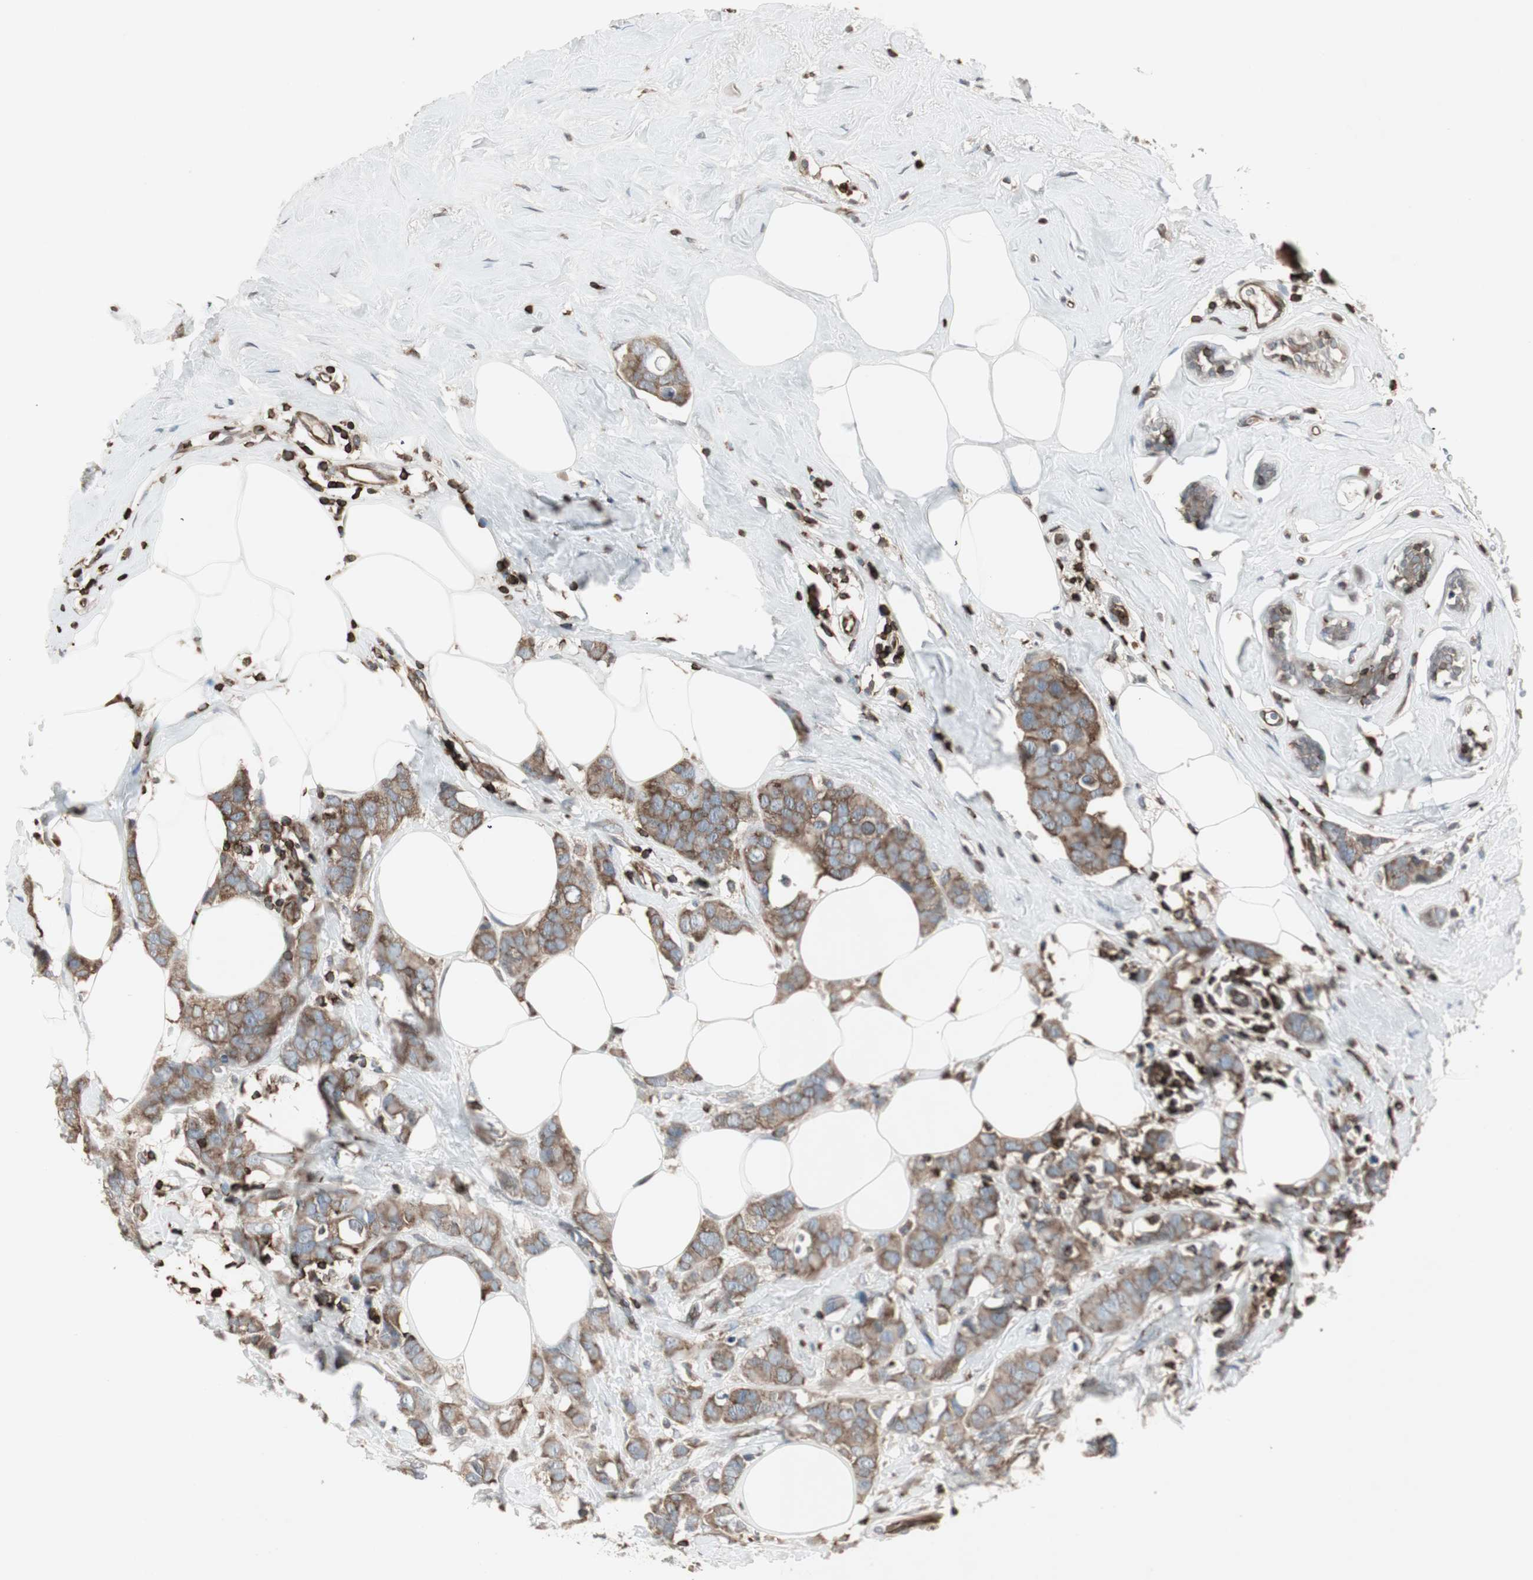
{"staining": {"intensity": "weak", "quantity": ">75%", "location": "cytoplasmic/membranous"}, "tissue": "breast cancer", "cell_type": "Tumor cells", "image_type": "cancer", "snomed": [{"axis": "morphology", "description": "Normal tissue, NOS"}, {"axis": "morphology", "description": "Duct carcinoma"}, {"axis": "topography", "description": "Breast"}], "caption": "Breast cancer stained for a protein reveals weak cytoplasmic/membranous positivity in tumor cells.", "gene": "ARHGEF1", "patient": {"sex": "female", "age": 50}}